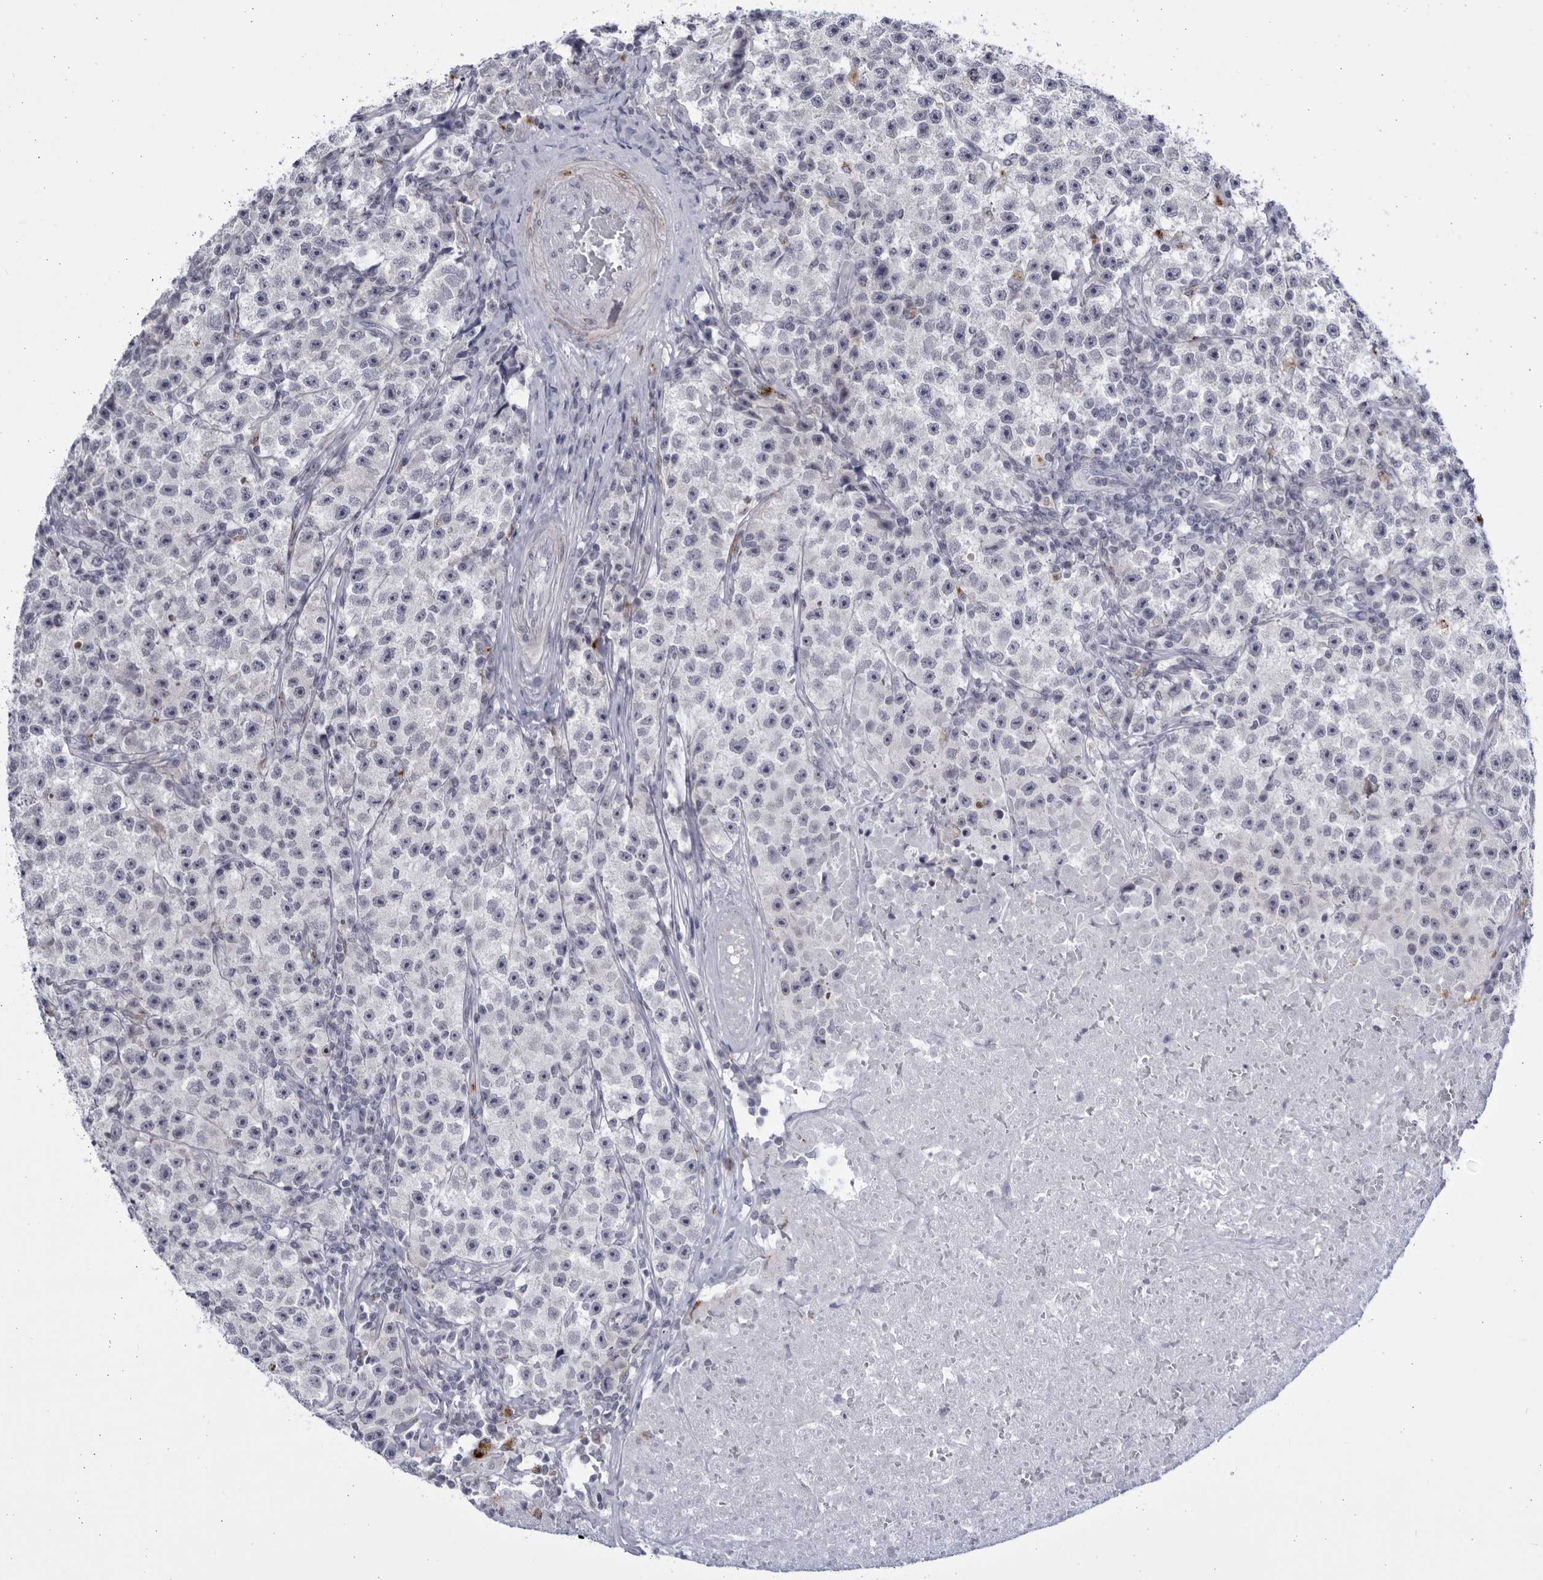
{"staining": {"intensity": "negative", "quantity": "none", "location": "none"}, "tissue": "testis cancer", "cell_type": "Tumor cells", "image_type": "cancer", "snomed": [{"axis": "morphology", "description": "Seminoma, NOS"}, {"axis": "topography", "description": "Testis"}], "caption": "Immunohistochemistry photomicrograph of neoplastic tissue: human testis cancer stained with DAB demonstrates no significant protein positivity in tumor cells.", "gene": "CCDC181", "patient": {"sex": "male", "age": 22}}